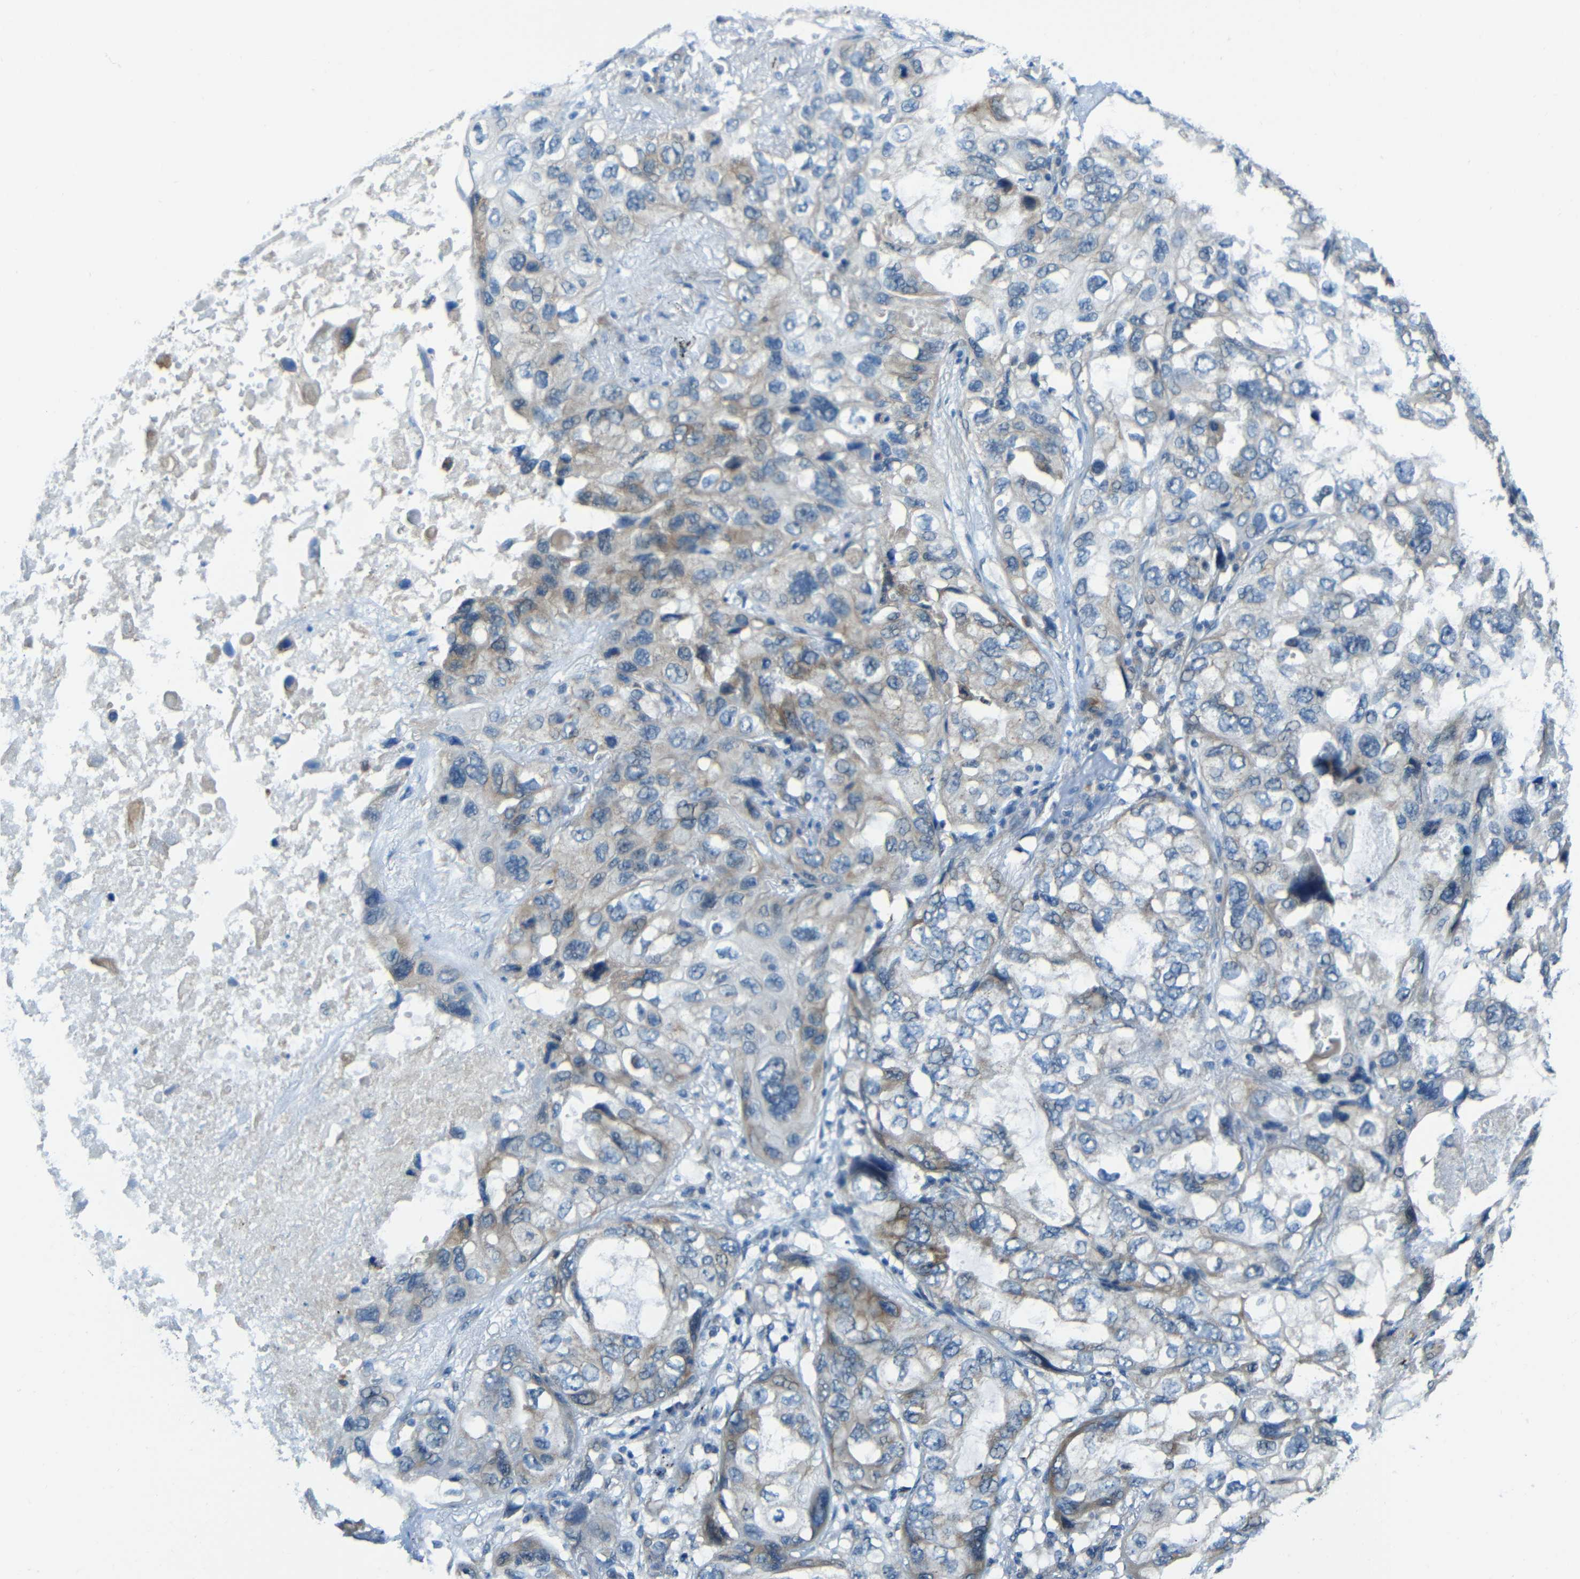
{"staining": {"intensity": "weak", "quantity": "25%-75%", "location": "cytoplasmic/membranous"}, "tissue": "lung cancer", "cell_type": "Tumor cells", "image_type": "cancer", "snomed": [{"axis": "morphology", "description": "Squamous cell carcinoma, NOS"}, {"axis": "topography", "description": "Lung"}], "caption": "This micrograph displays IHC staining of lung squamous cell carcinoma, with low weak cytoplasmic/membranous expression in about 25%-75% of tumor cells.", "gene": "ANKRD22", "patient": {"sex": "female", "age": 73}}